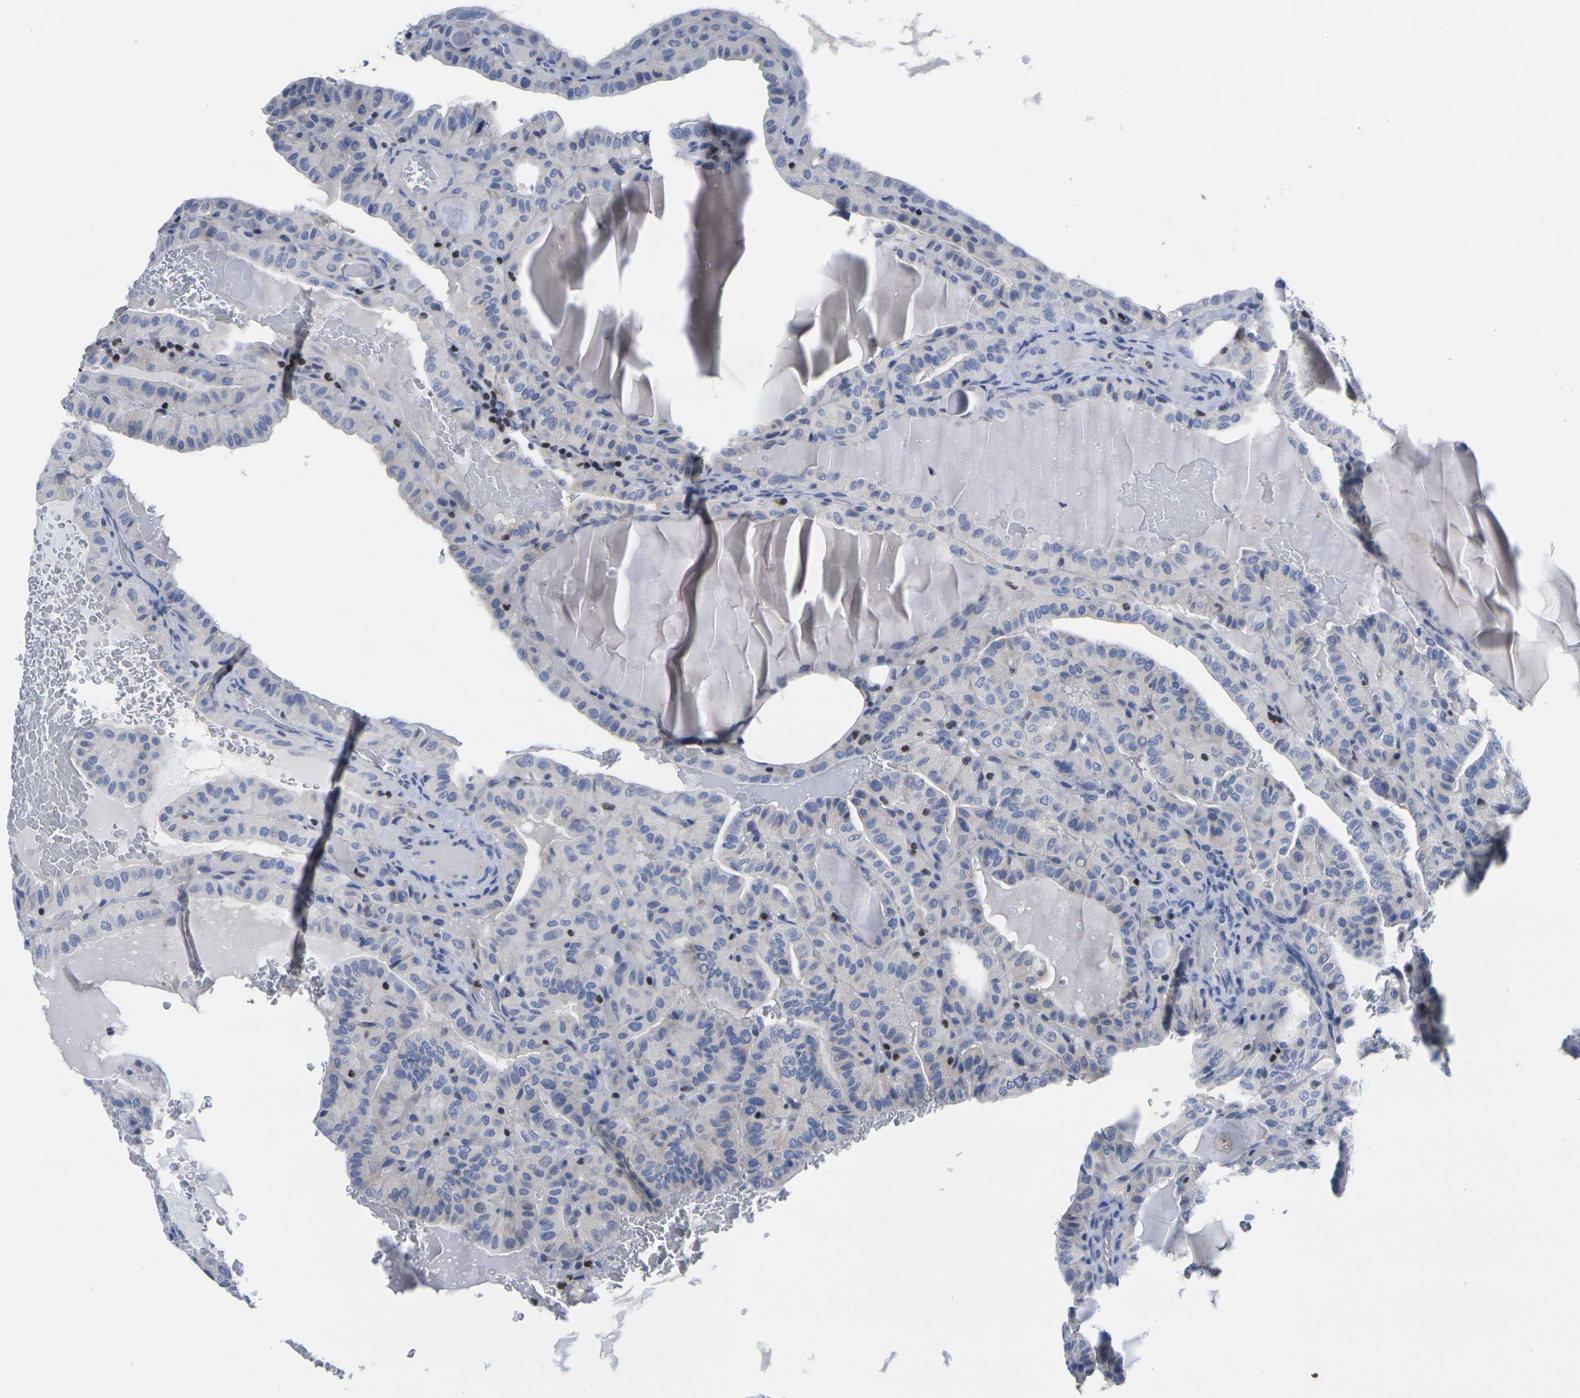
{"staining": {"intensity": "negative", "quantity": "none", "location": "none"}, "tissue": "thyroid cancer", "cell_type": "Tumor cells", "image_type": "cancer", "snomed": [{"axis": "morphology", "description": "Papillary adenocarcinoma, NOS"}, {"axis": "topography", "description": "Thyroid gland"}], "caption": "Protein analysis of thyroid papillary adenocarcinoma demonstrates no significant staining in tumor cells. (Brightfield microscopy of DAB (3,3'-diaminobenzidine) immunohistochemistry at high magnification).", "gene": "IKZF1", "patient": {"sex": "male", "age": 77}}